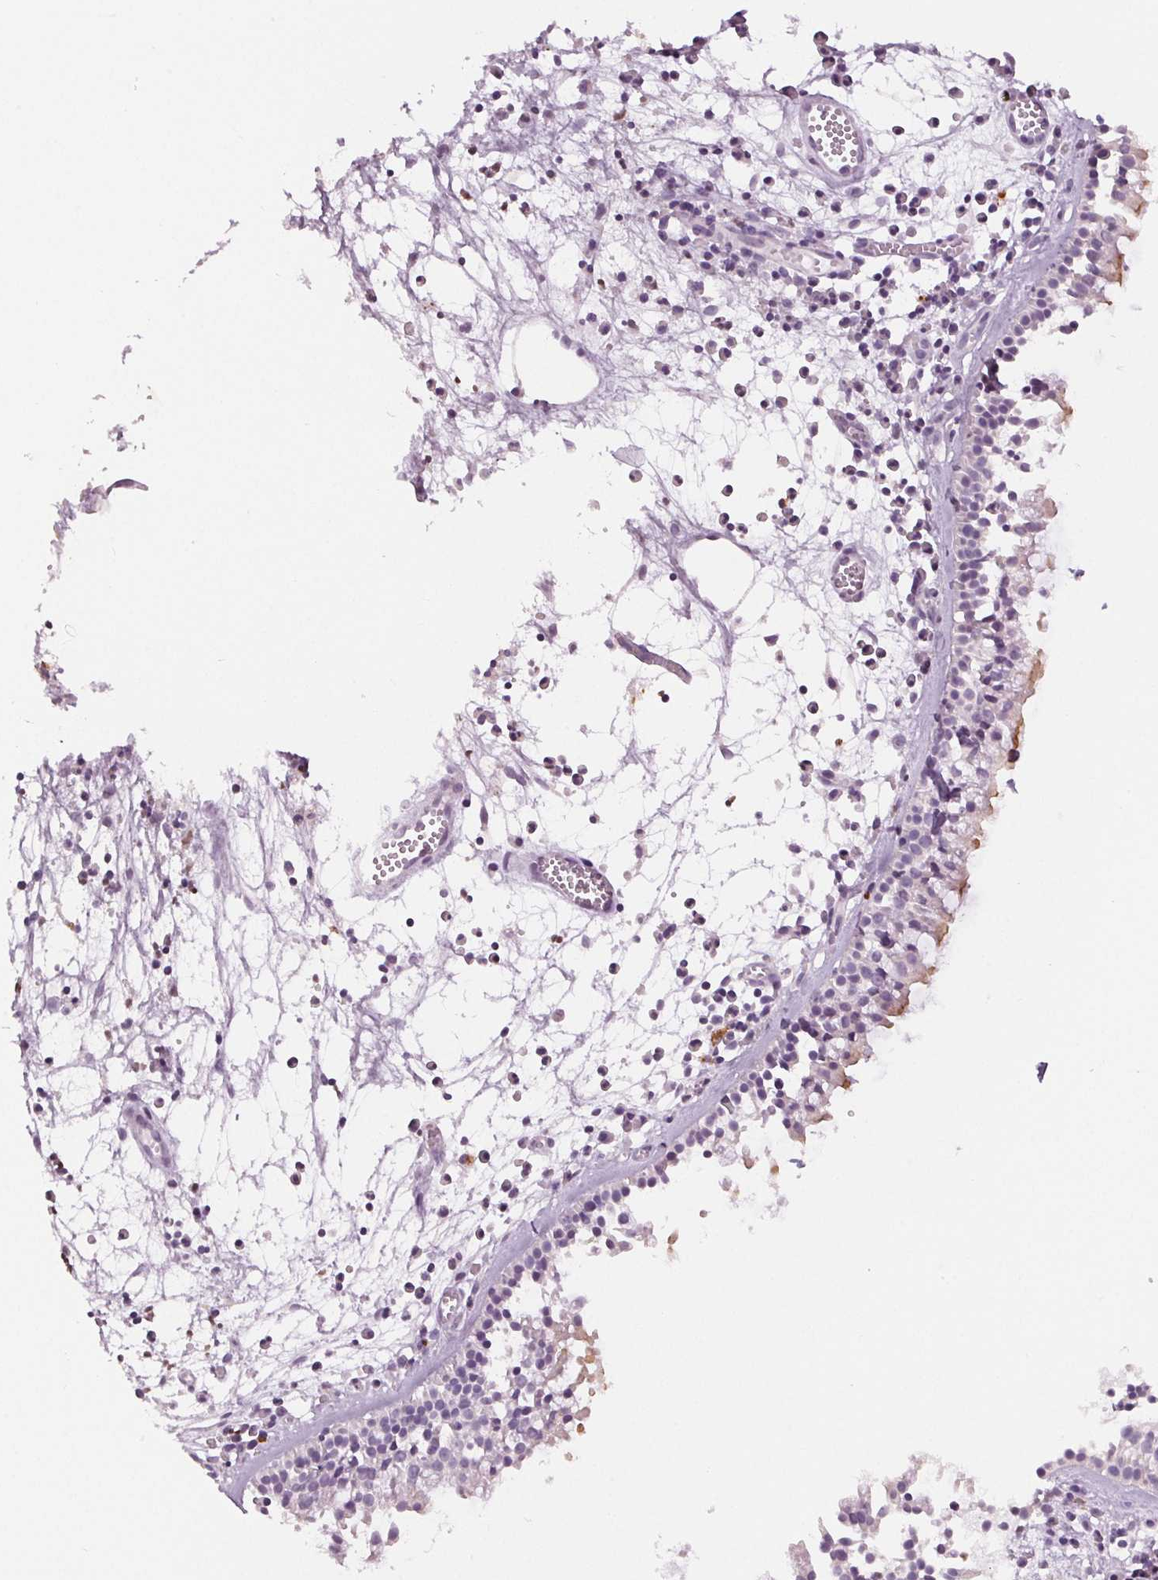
{"staining": {"intensity": "moderate", "quantity": "25%-75%", "location": "cytoplasmic/membranous"}, "tissue": "nasopharynx", "cell_type": "Respiratory epithelial cells", "image_type": "normal", "snomed": [{"axis": "morphology", "description": "Normal tissue, NOS"}, {"axis": "topography", "description": "Nasopharynx"}], "caption": "A high-resolution histopathology image shows IHC staining of normal nasopharynx, which demonstrates moderate cytoplasmic/membranous expression in approximately 25%-75% of respiratory epithelial cells. The protein of interest is shown in brown color, while the nuclei are stained blue.", "gene": "MISP", "patient": {"sex": "female", "age": 52}}